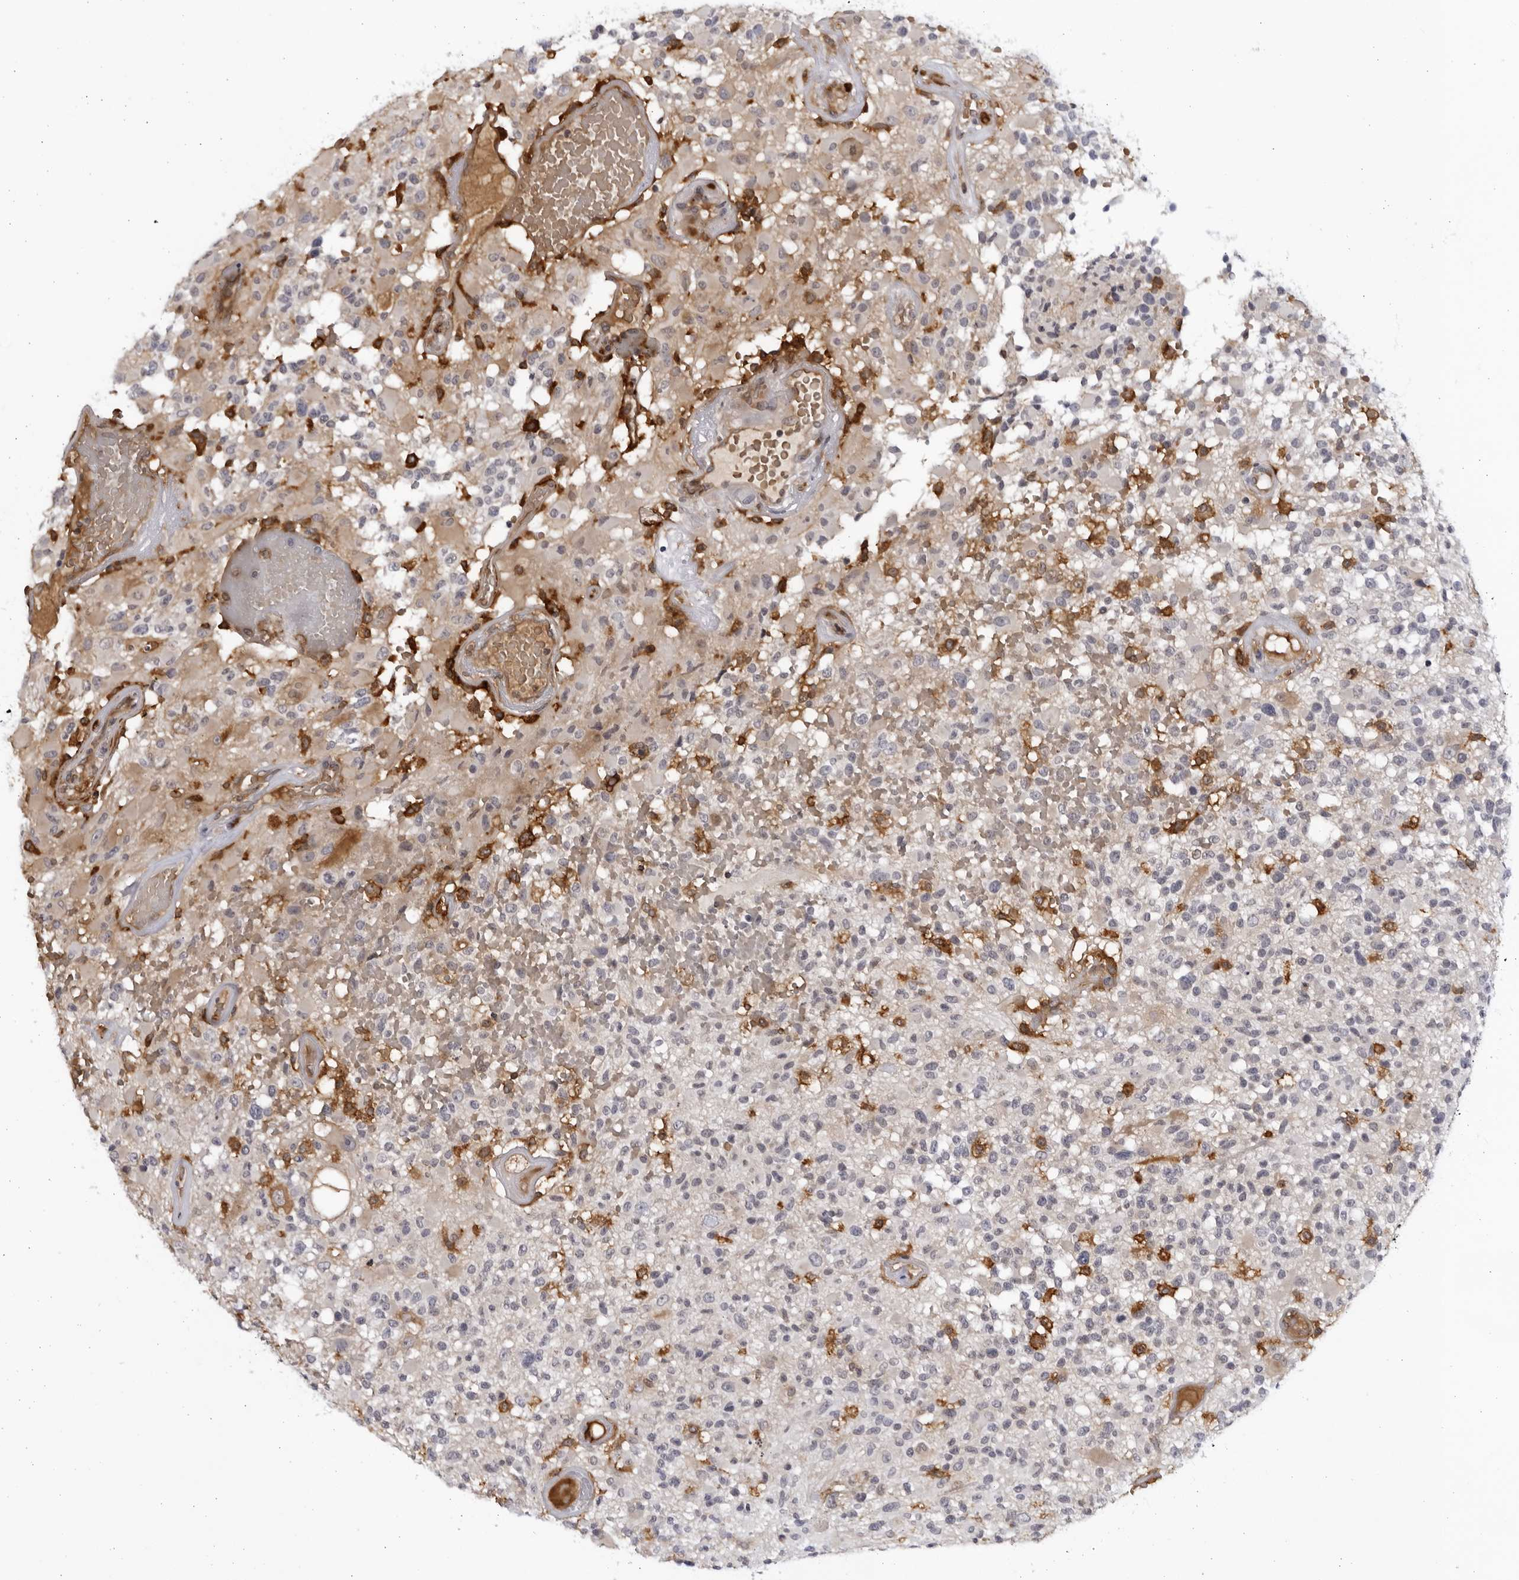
{"staining": {"intensity": "negative", "quantity": "none", "location": "none"}, "tissue": "glioma", "cell_type": "Tumor cells", "image_type": "cancer", "snomed": [{"axis": "morphology", "description": "Glioma, malignant, High grade"}, {"axis": "morphology", "description": "Glioblastoma, NOS"}, {"axis": "topography", "description": "Brain"}], "caption": "Glioblastoma was stained to show a protein in brown. There is no significant staining in tumor cells.", "gene": "BMP2K", "patient": {"sex": "male", "age": 60}}